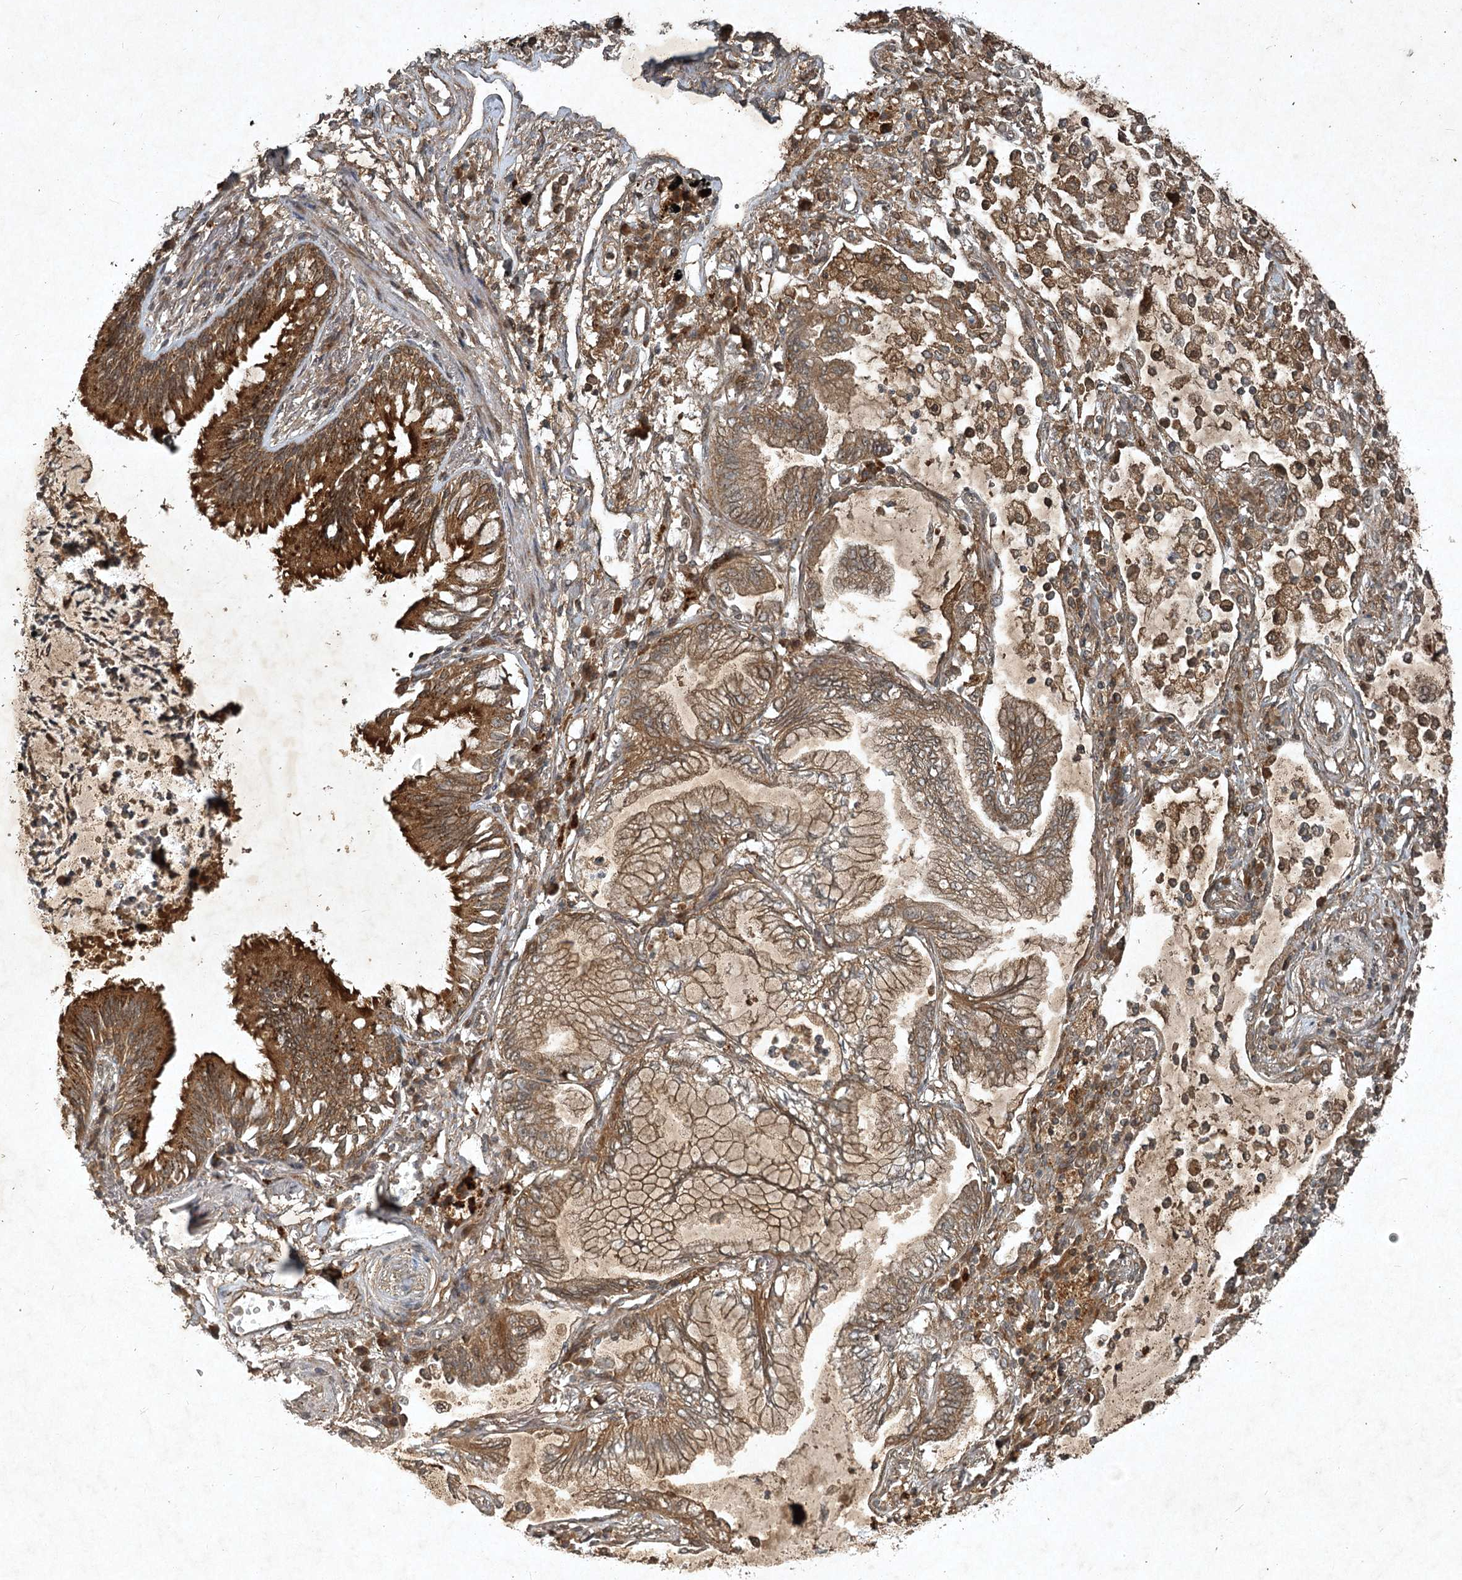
{"staining": {"intensity": "moderate", "quantity": ">75%", "location": "cytoplasmic/membranous"}, "tissue": "lung cancer", "cell_type": "Tumor cells", "image_type": "cancer", "snomed": [{"axis": "morphology", "description": "Adenocarcinoma, NOS"}, {"axis": "topography", "description": "Lung"}], "caption": "Lung adenocarcinoma tissue exhibits moderate cytoplasmic/membranous expression in approximately >75% of tumor cells", "gene": "UNC93A", "patient": {"sex": "female", "age": 70}}